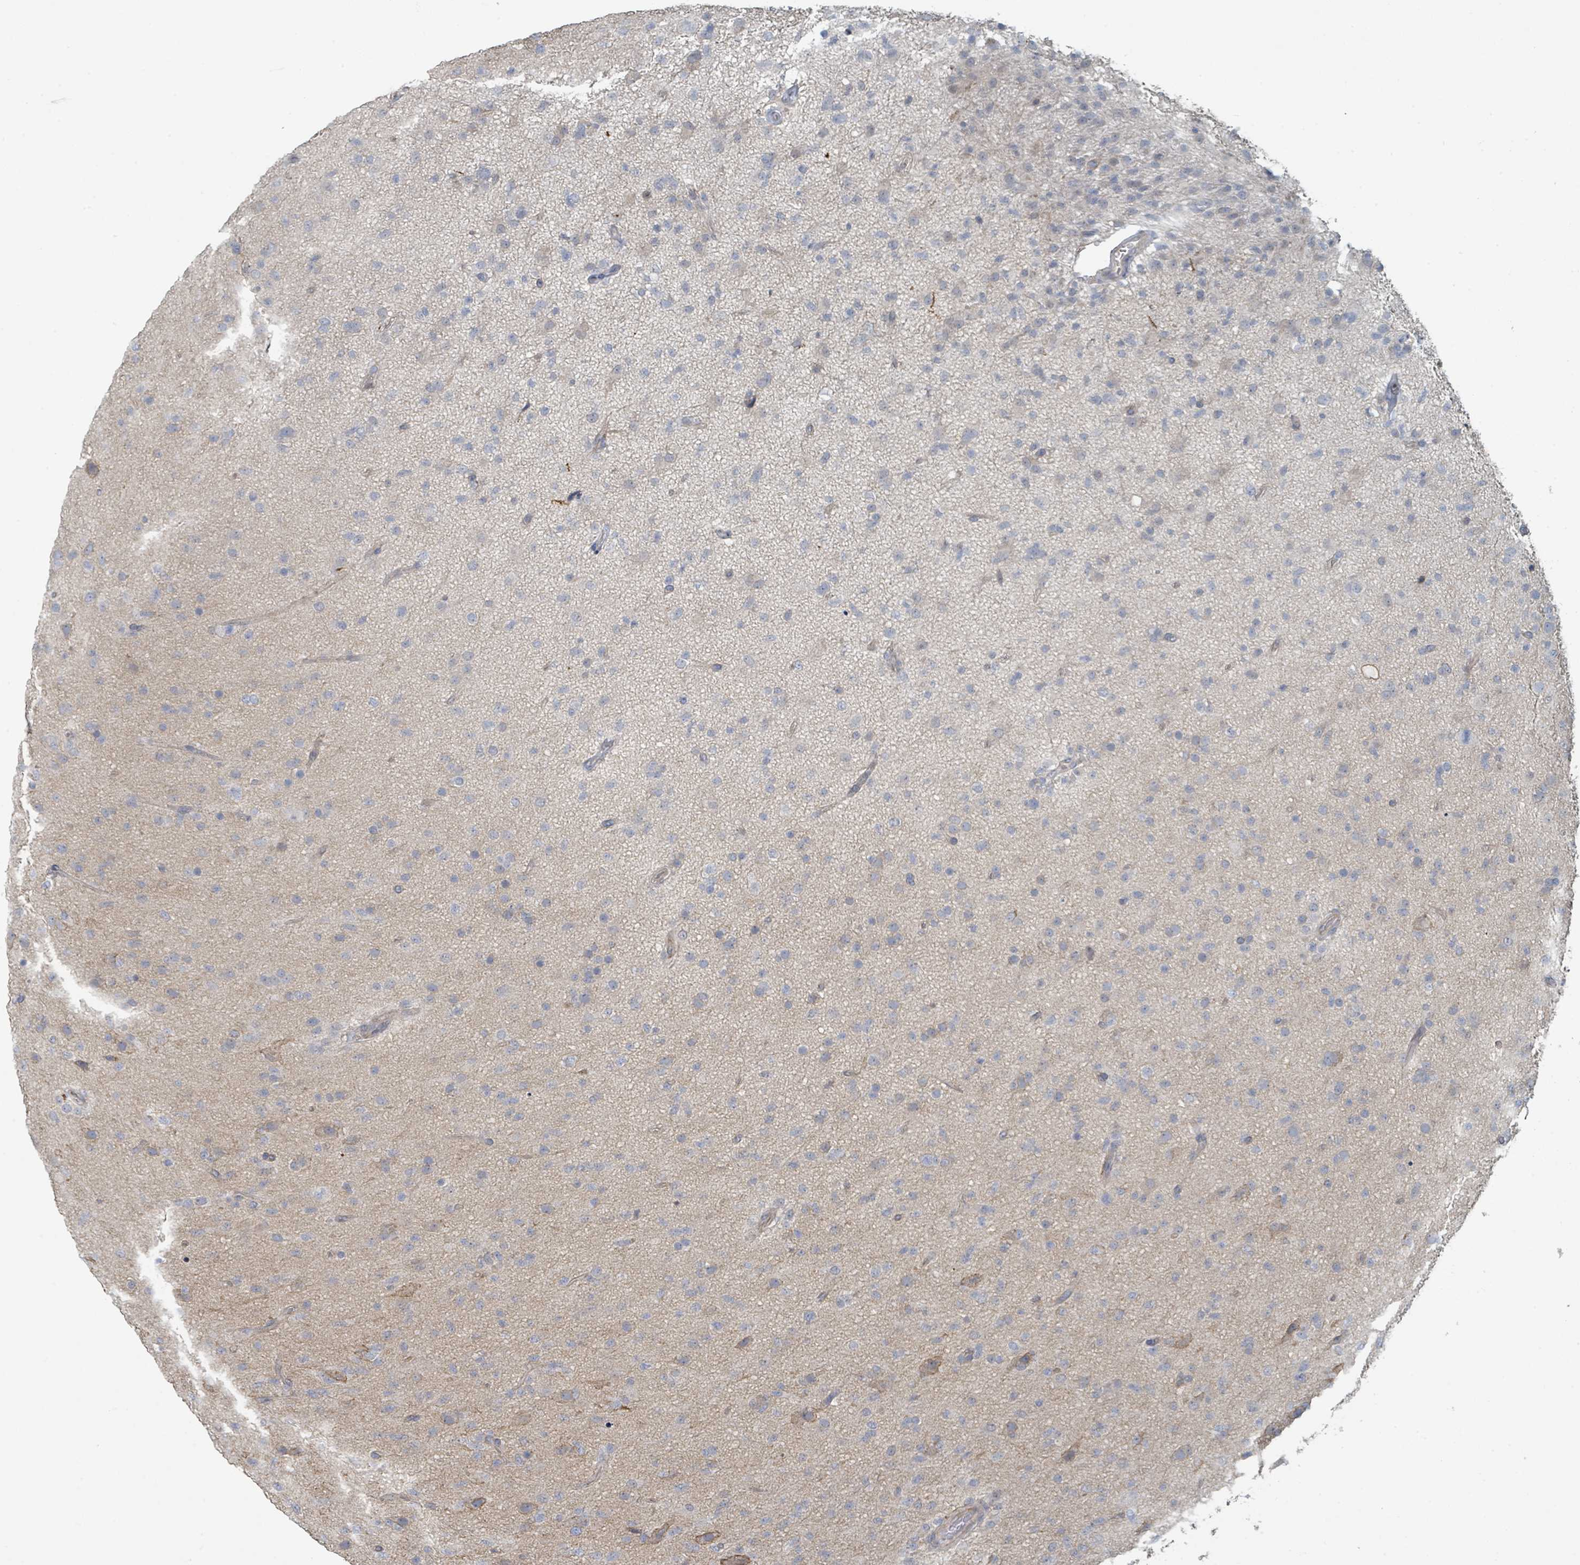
{"staining": {"intensity": "negative", "quantity": "none", "location": "none"}, "tissue": "glioma", "cell_type": "Tumor cells", "image_type": "cancer", "snomed": [{"axis": "morphology", "description": "Glioma, malignant, Low grade"}, {"axis": "topography", "description": "Brain"}], "caption": "This is a photomicrograph of IHC staining of malignant glioma (low-grade), which shows no positivity in tumor cells.", "gene": "LRRC42", "patient": {"sex": "male", "age": 65}}